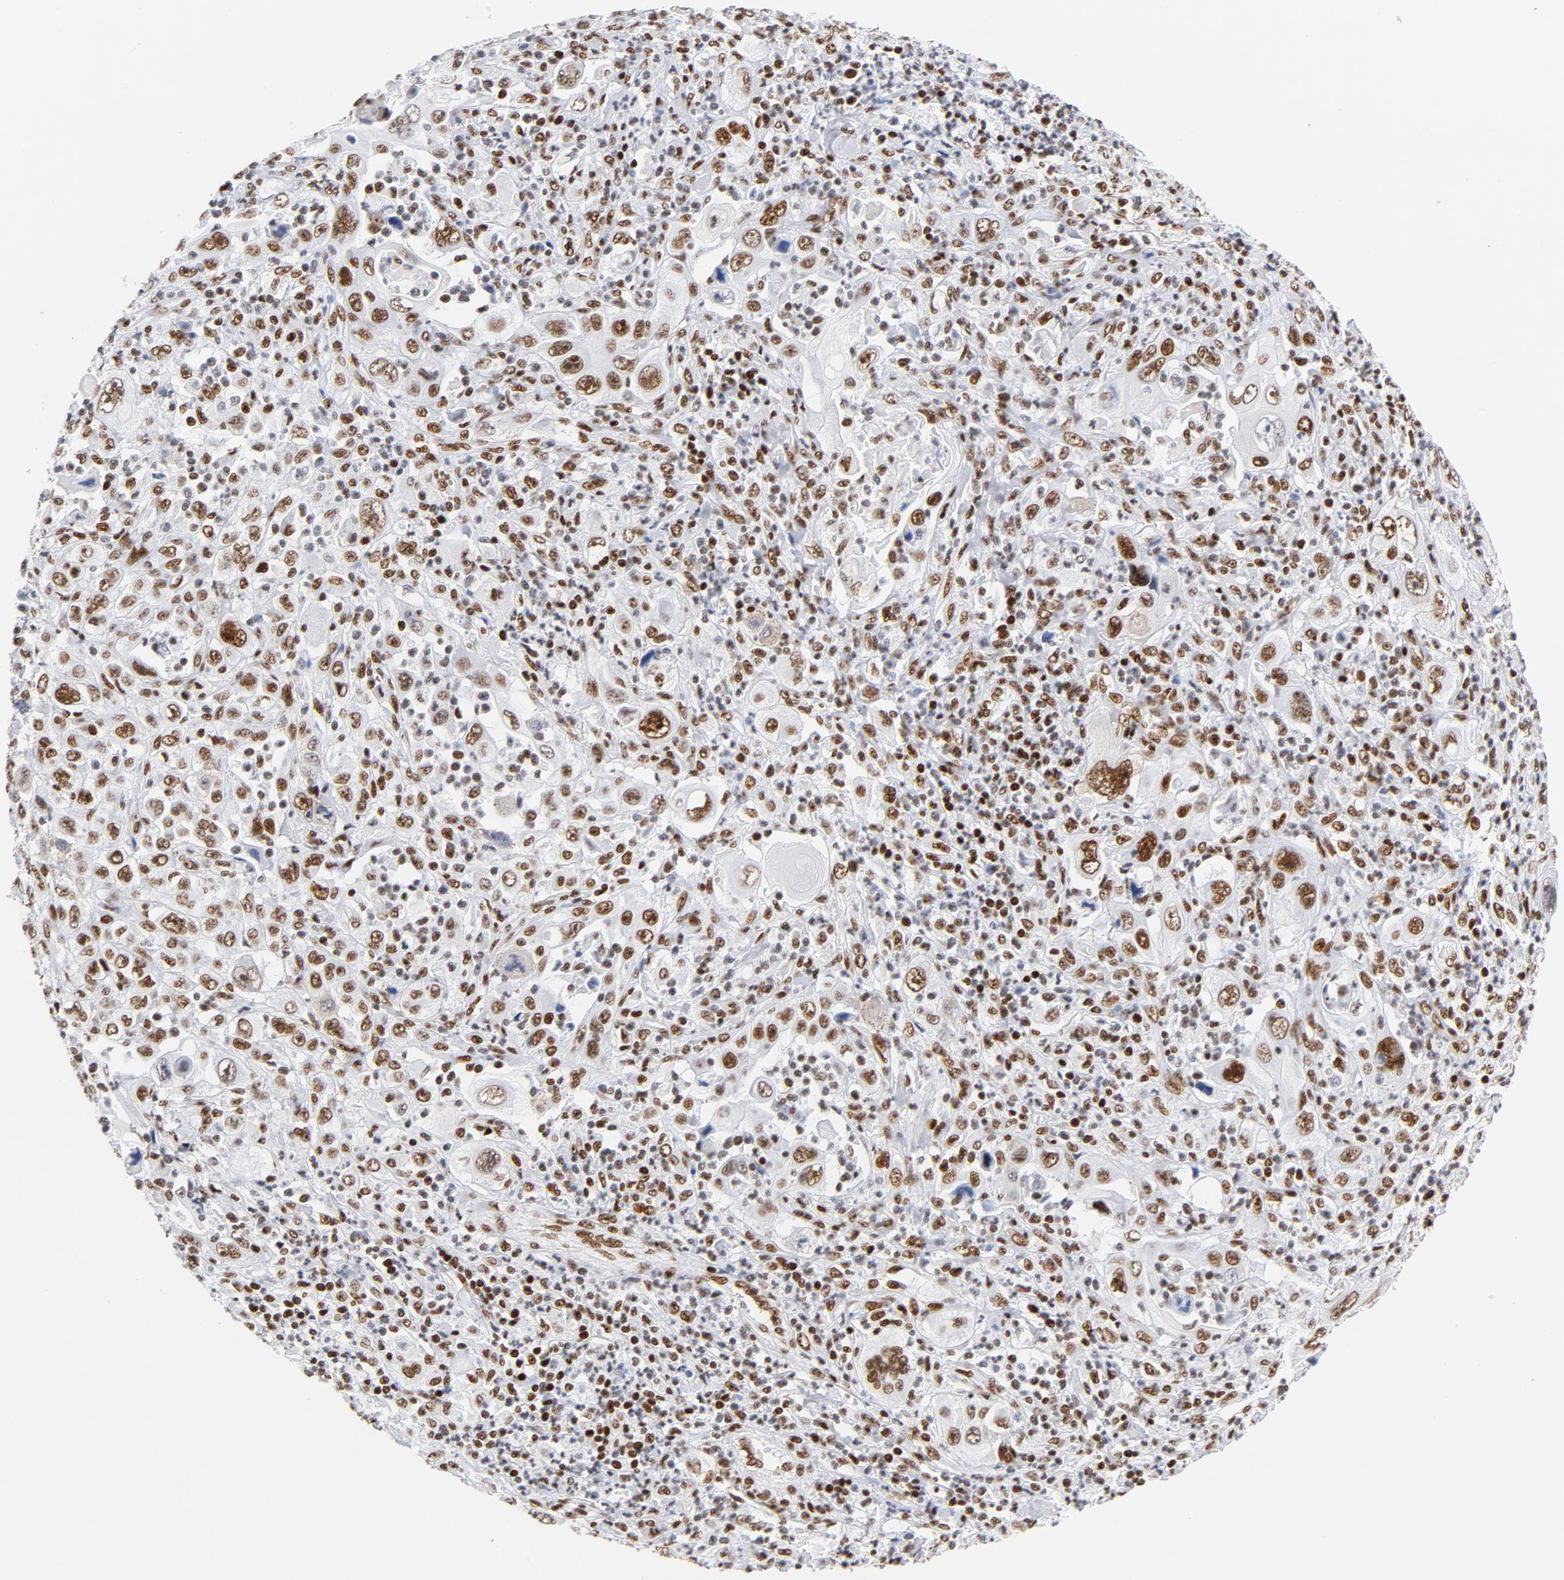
{"staining": {"intensity": "moderate", "quantity": ">75%", "location": "nuclear"}, "tissue": "pancreatic cancer", "cell_type": "Tumor cells", "image_type": "cancer", "snomed": [{"axis": "morphology", "description": "Adenocarcinoma, NOS"}, {"axis": "topography", "description": "Pancreas"}], "caption": "Moderate nuclear positivity is seen in approximately >75% of tumor cells in pancreatic adenocarcinoma.", "gene": "XRCC5", "patient": {"sex": "male", "age": 70}}